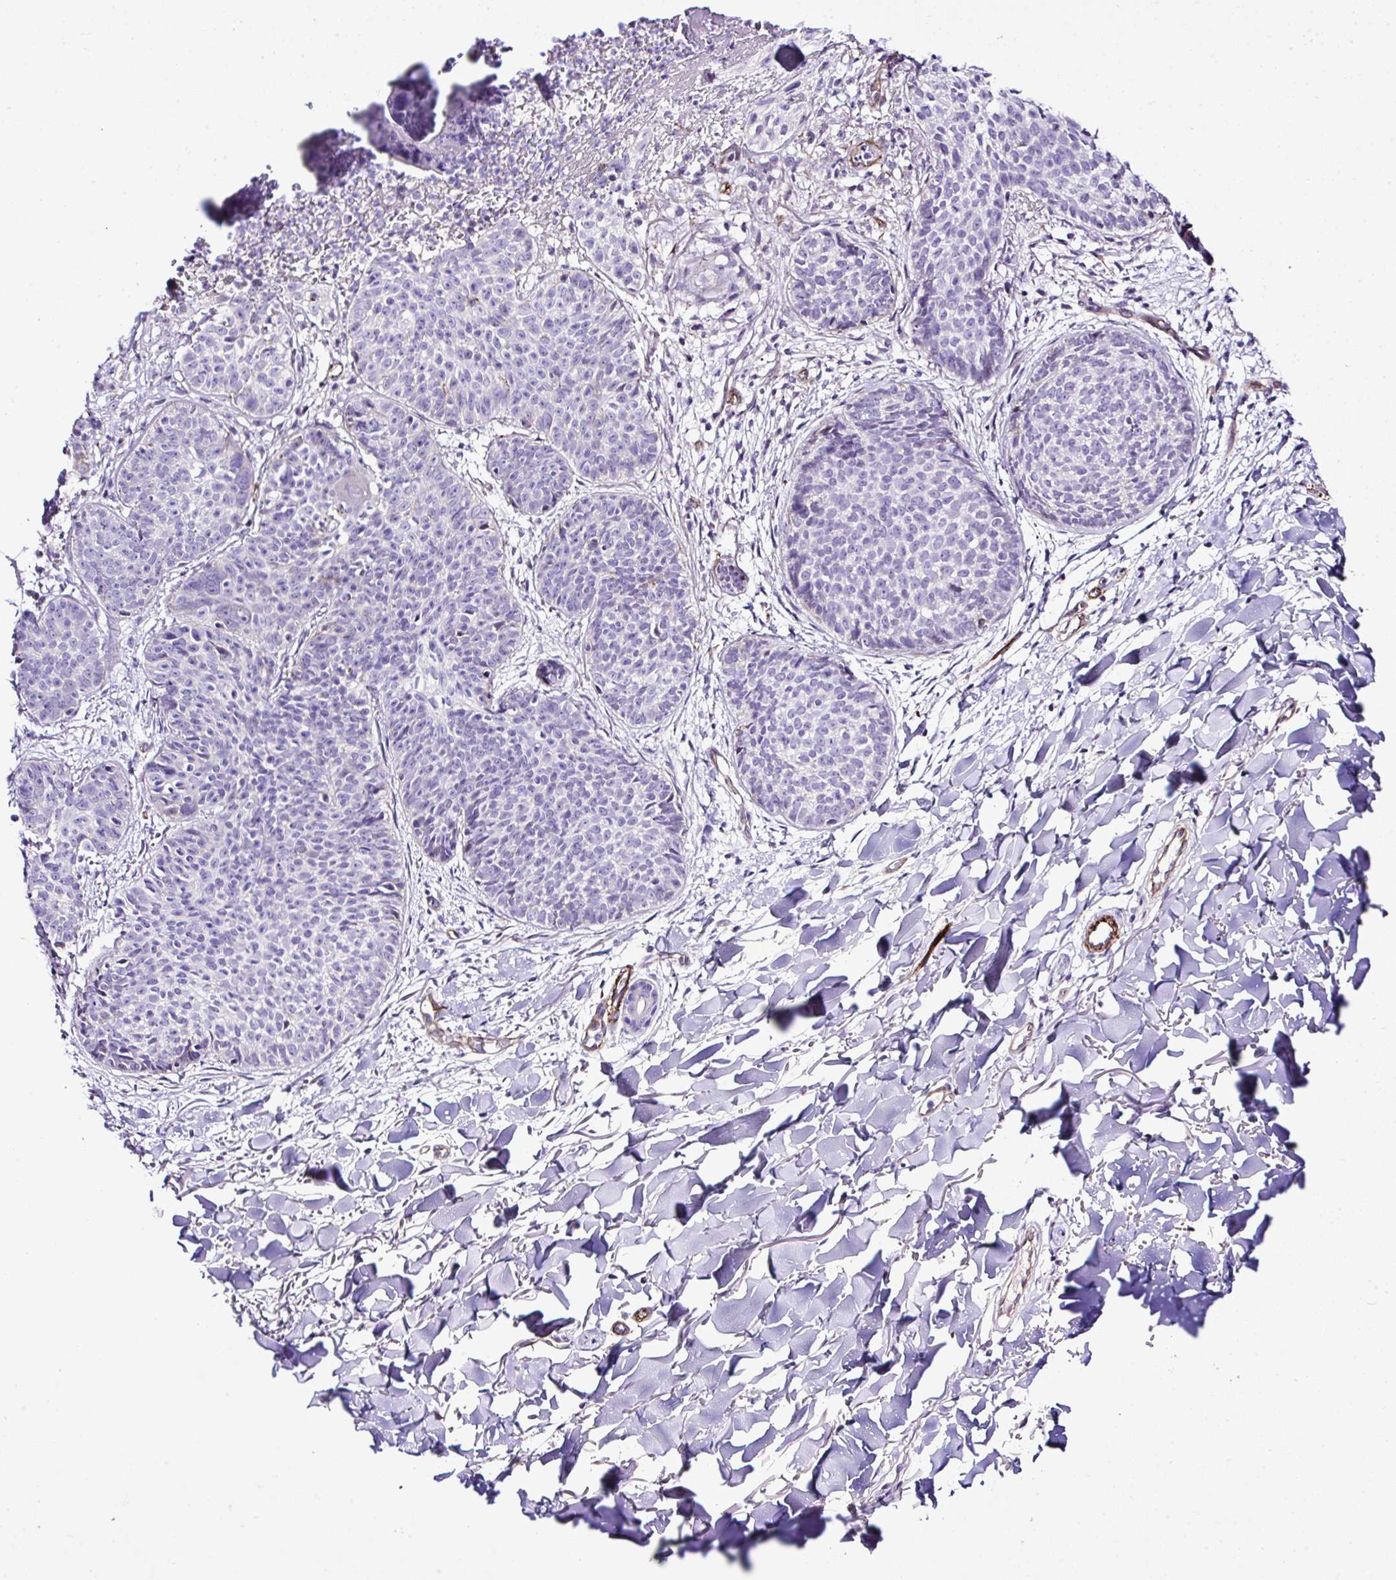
{"staining": {"intensity": "negative", "quantity": "none", "location": "none"}, "tissue": "skin cancer", "cell_type": "Tumor cells", "image_type": "cancer", "snomed": [{"axis": "morphology", "description": "Basal cell carcinoma"}, {"axis": "topography", "description": "Skin"}, {"axis": "topography", "description": "Skin of neck"}, {"axis": "topography", "description": "Skin of shoulder"}, {"axis": "topography", "description": "Skin of back"}], "caption": "Immunohistochemistry (IHC) photomicrograph of human skin cancer (basal cell carcinoma) stained for a protein (brown), which demonstrates no expression in tumor cells. The staining is performed using DAB (3,3'-diaminobenzidine) brown chromogen with nuclei counter-stained in using hematoxylin.", "gene": "FBXO34", "patient": {"sex": "male", "age": 80}}